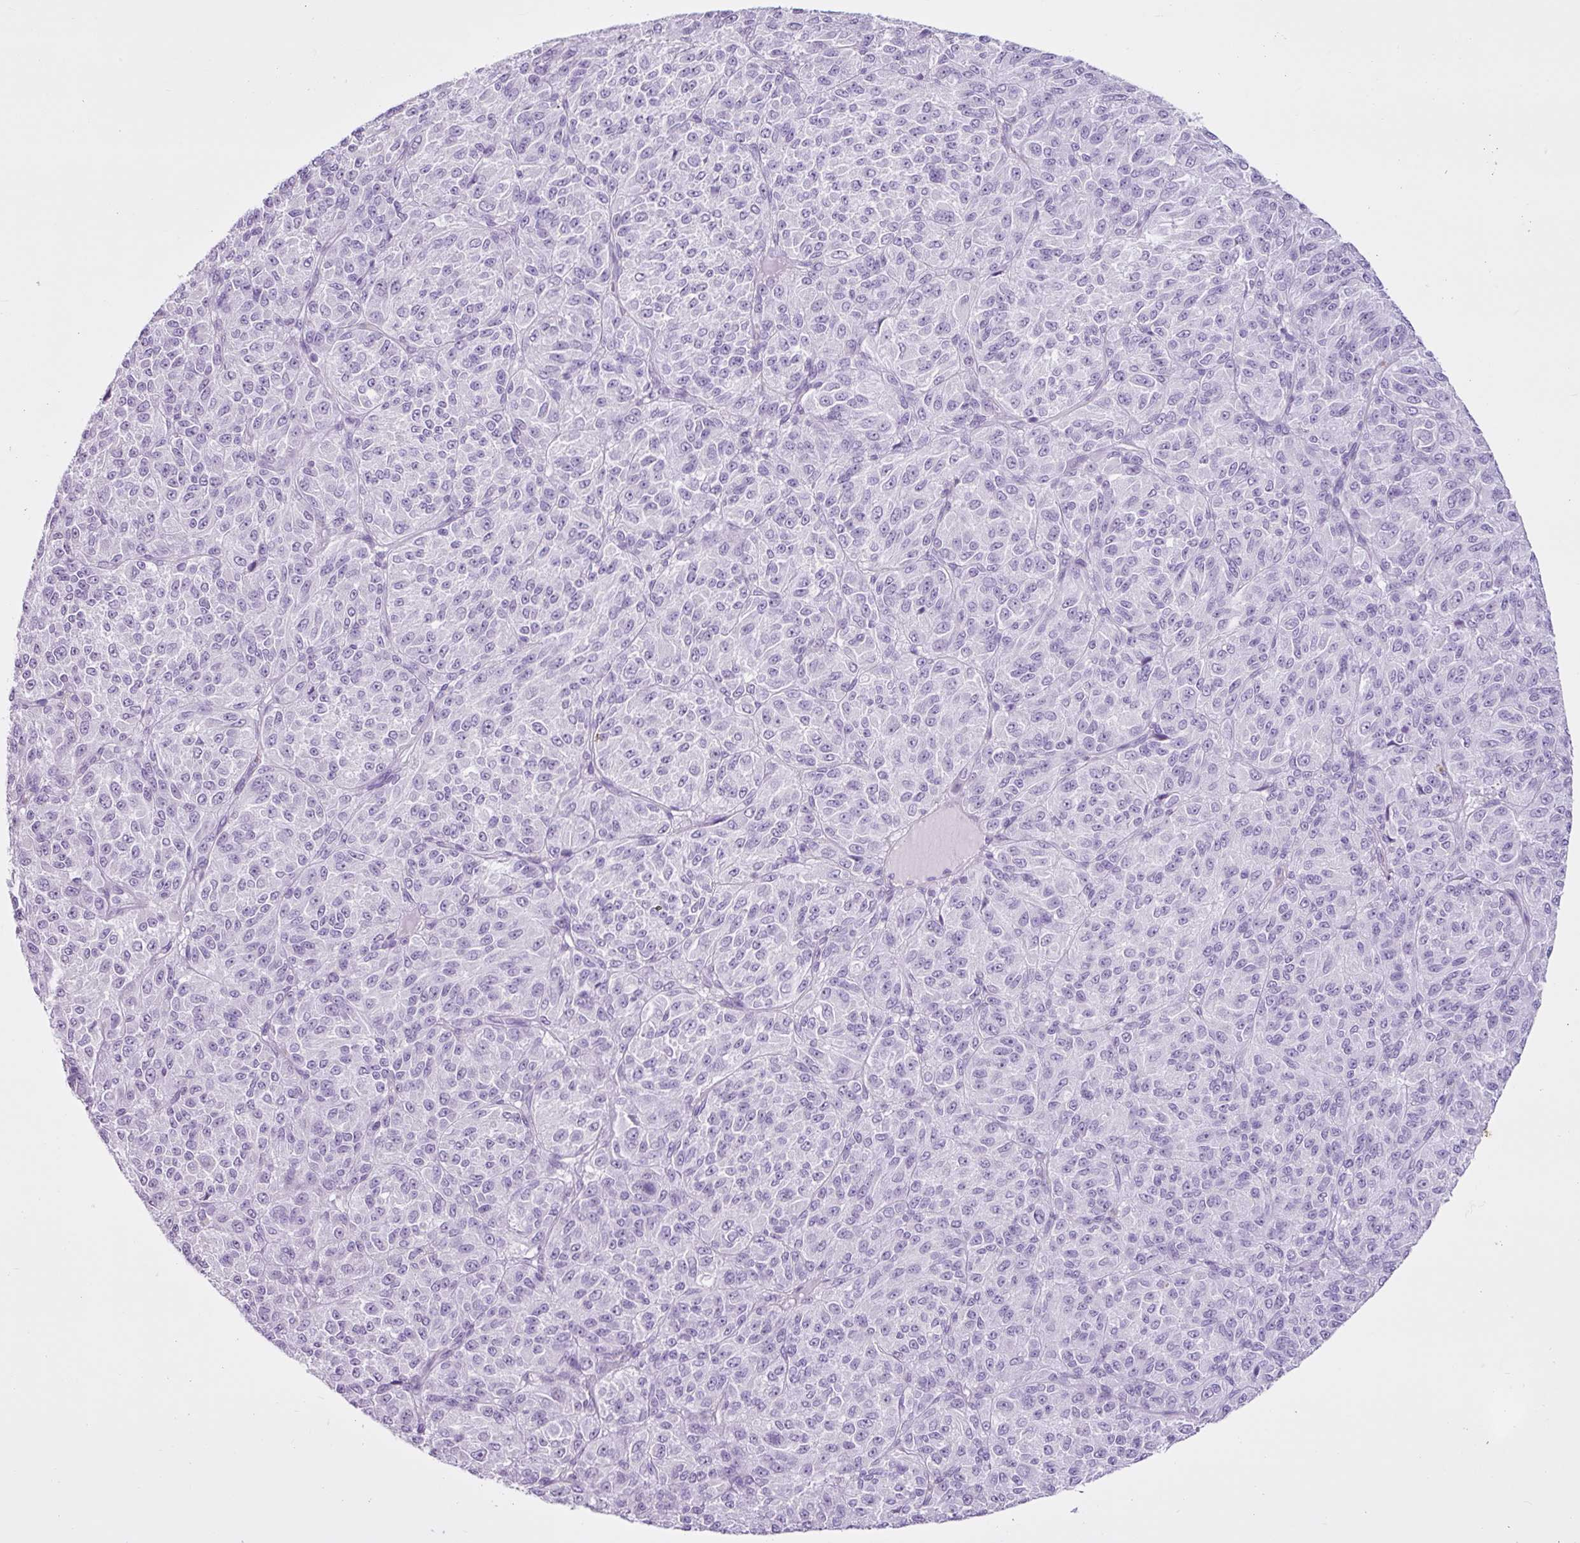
{"staining": {"intensity": "negative", "quantity": "none", "location": "none"}, "tissue": "melanoma", "cell_type": "Tumor cells", "image_type": "cancer", "snomed": [{"axis": "morphology", "description": "Malignant melanoma, Metastatic site"}, {"axis": "topography", "description": "Brain"}], "caption": "Immunohistochemistry histopathology image of human melanoma stained for a protein (brown), which reveals no staining in tumor cells. (Stains: DAB immunohistochemistry with hematoxylin counter stain, Microscopy: brightfield microscopy at high magnification).", "gene": "PGR", "patient": {"sex": "female", "age": 56}}